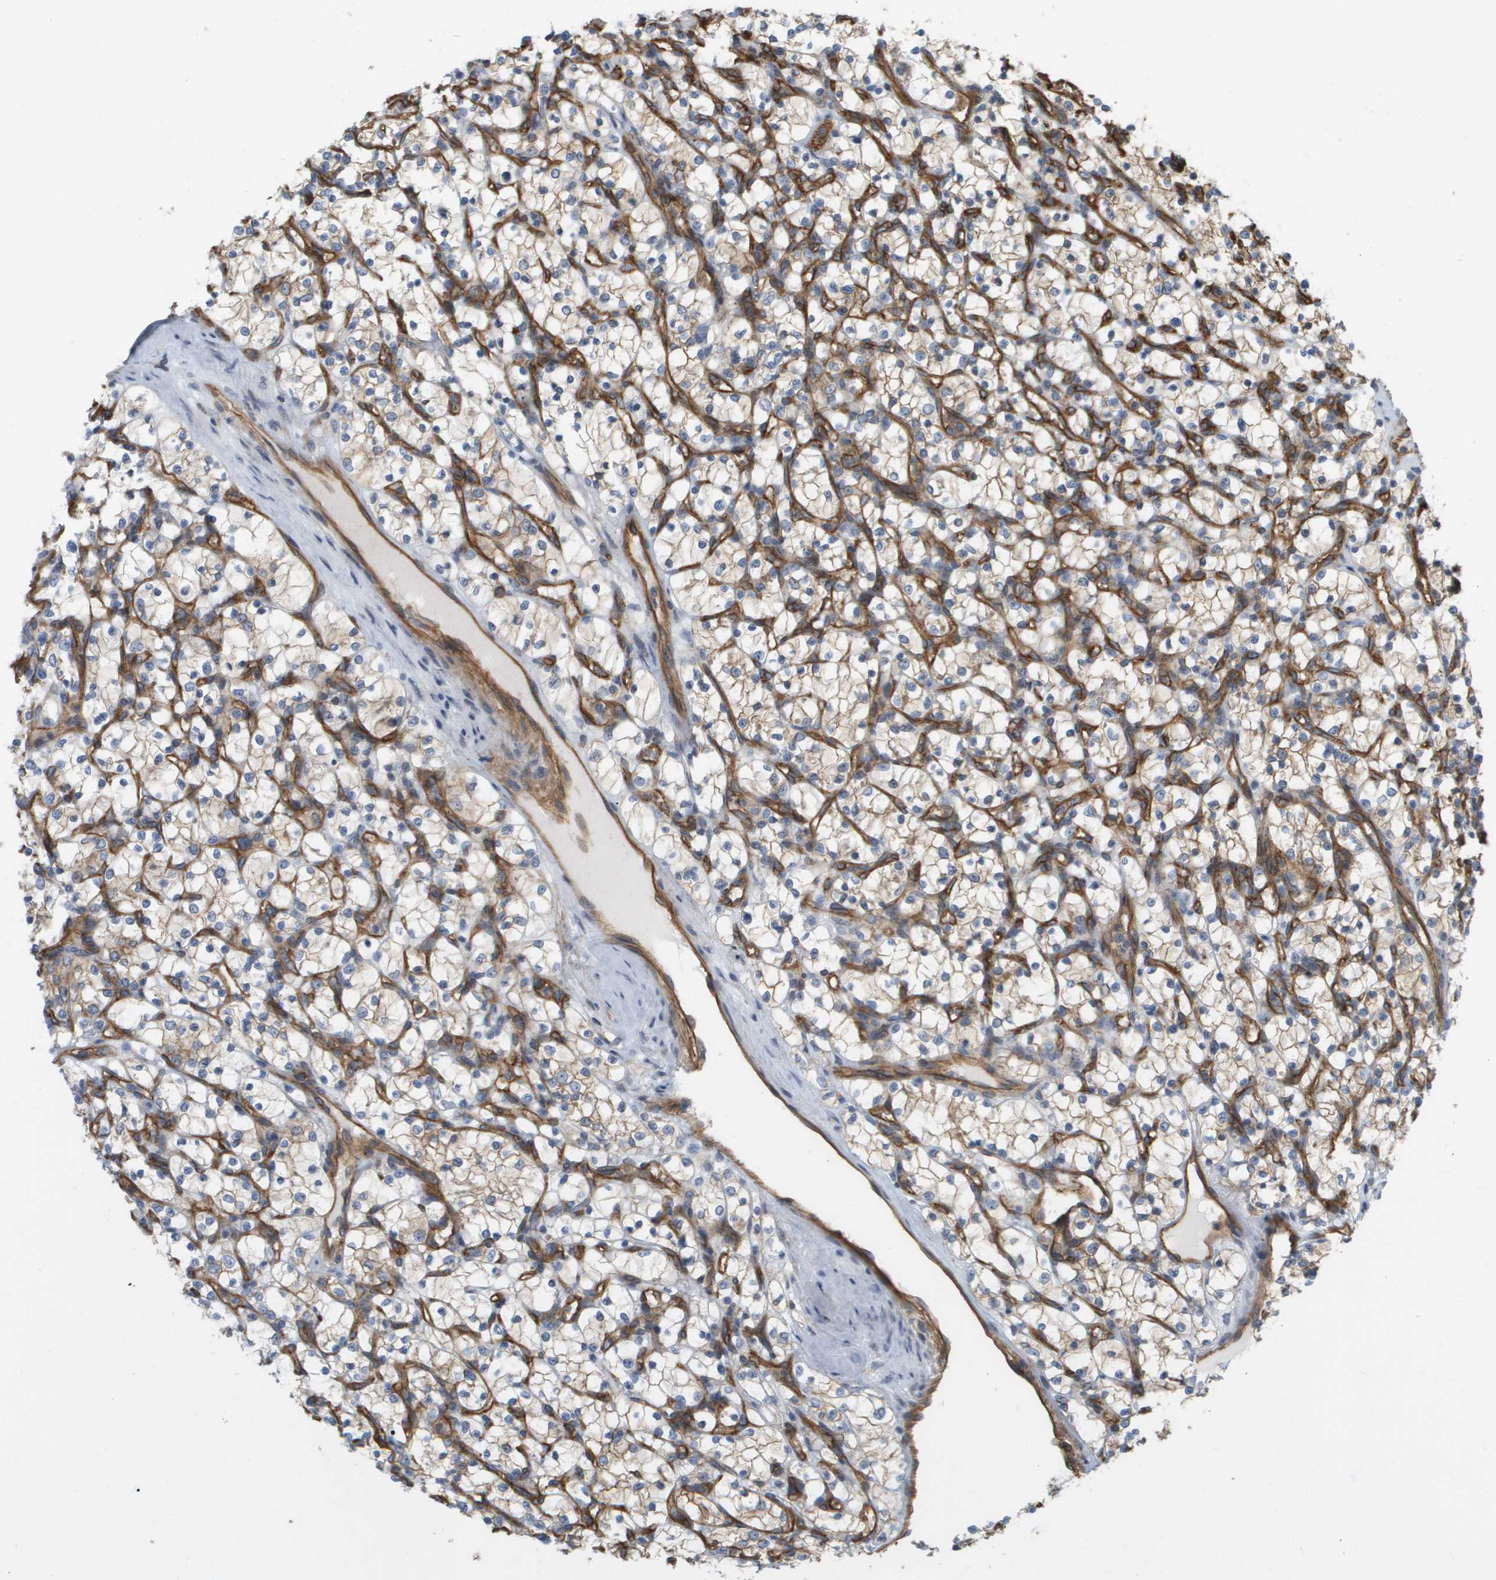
{"staining": {"intensity": "weak", "quantity": ">75%", "location": "cytoplasmic/membranous"}, "tissue": "renal cancer", "cell_type": "Tumor cells", "image_type": "cancer", "snomed": [{"axis": "morphology", "description": "Adenocarcinoma, NOS"}, {"axis": "topography", "description": "Kidney"}], "caption": "Immunohistochemical staining of human renal cancer exhibits low levels of weak cytoplasmic/membranous expression in approximately >75% of tumor cells.", "gene": "SGMS2", "patient": {"sex": "female", "age": 69}}